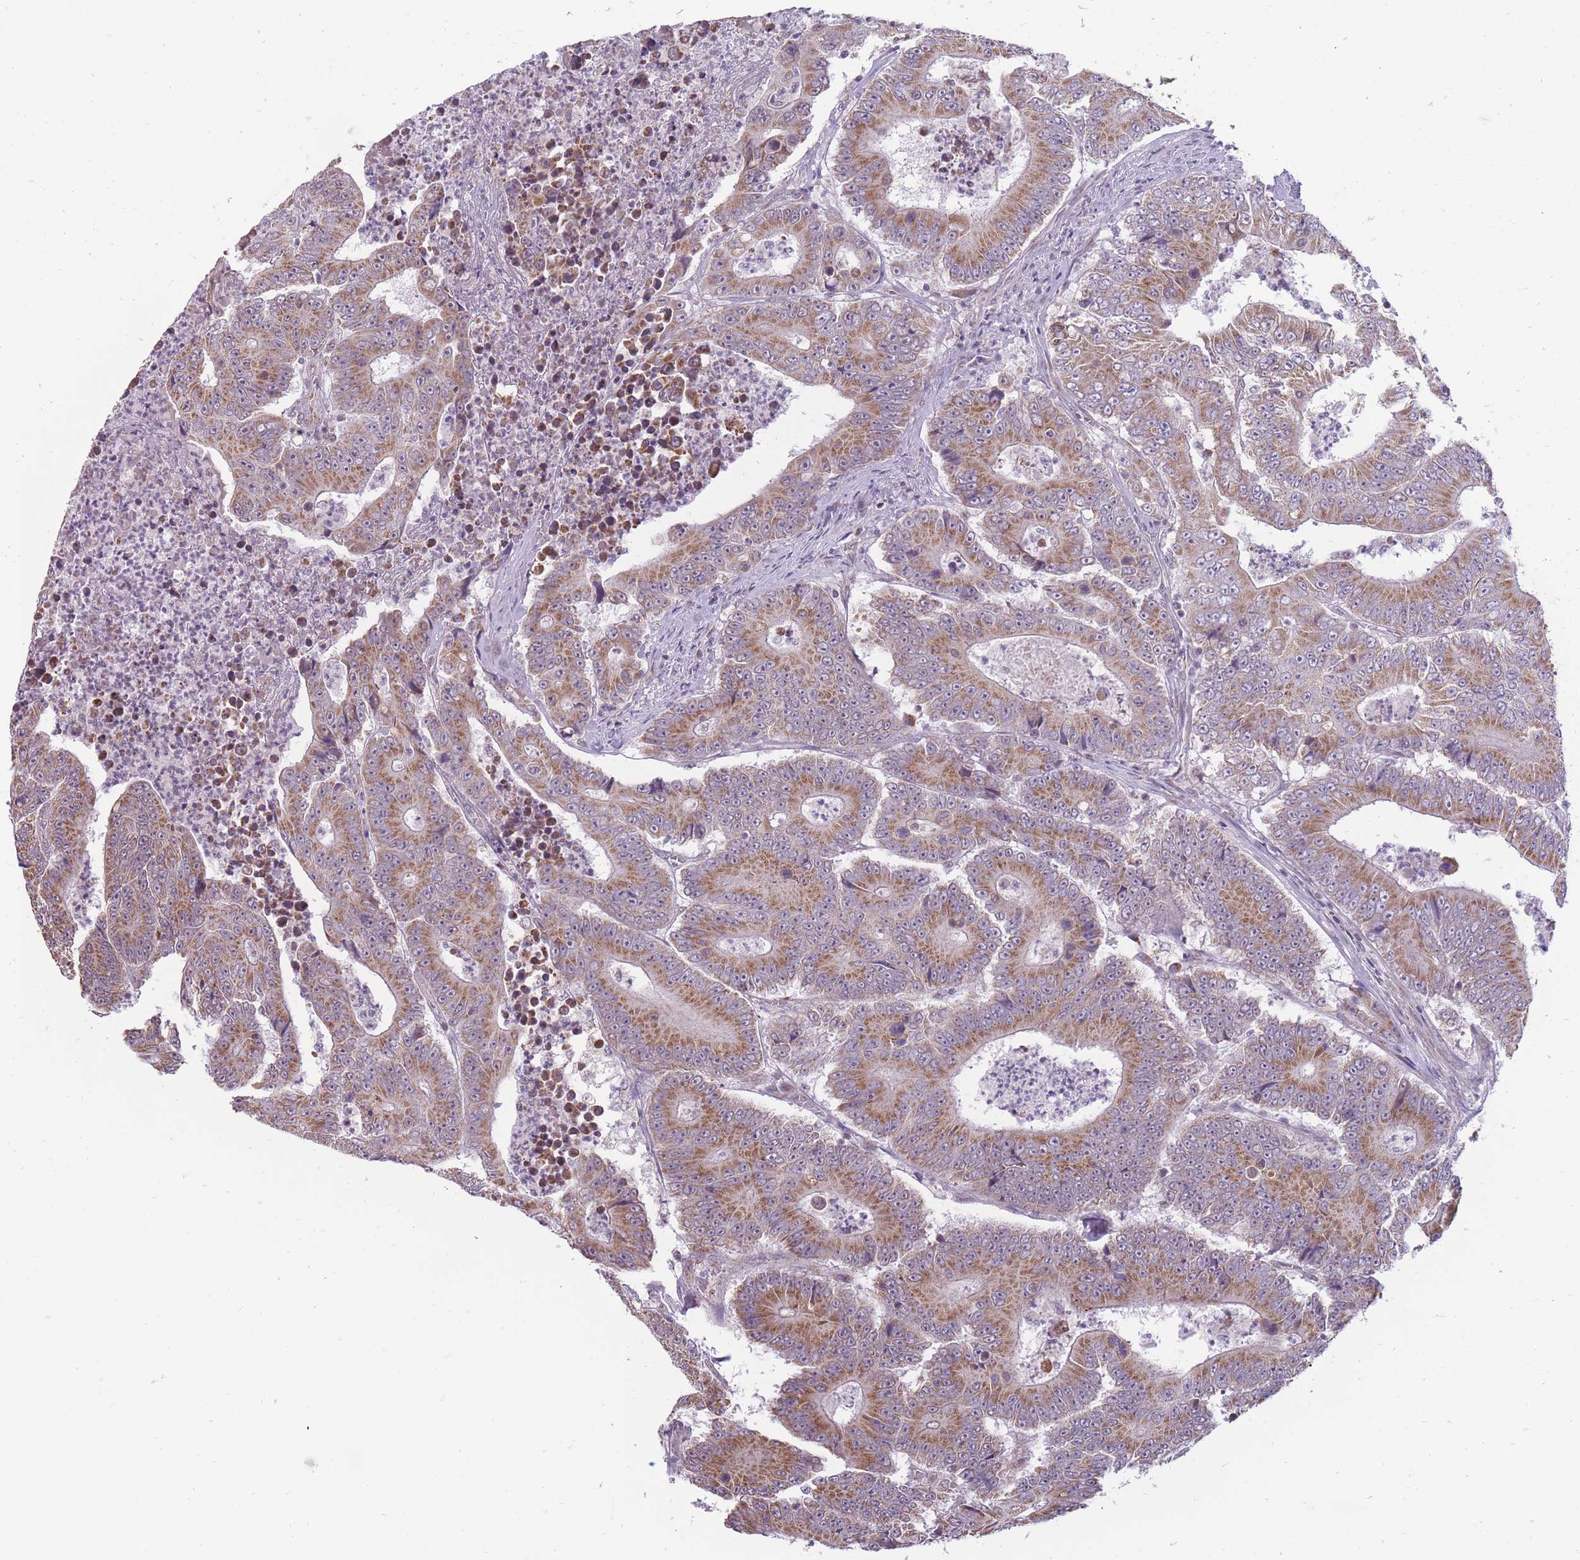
{"staining": {"intensity": "moderate", "quantity": ">75%", "location": "cytoplasmic/membranous"}, "tissue": "colorectal cancer", "cell_type": "Tumor cells", "image_type": "cancer", "snomed": [{"axis": "morphology", "description": "Adenocarcinoma, NOS"}, {"axis": "topography", "description": "Colon"}], "caption": "The histopathology image shows immunohistochemical staining of colorectal cancer (adenocarcinoma). There is moderate cytoplasmic/membranous staining is identified in approximately >75% of tumor cells.", "gene": "NELL1", "patient": {"sex": "male", "age": 83}}